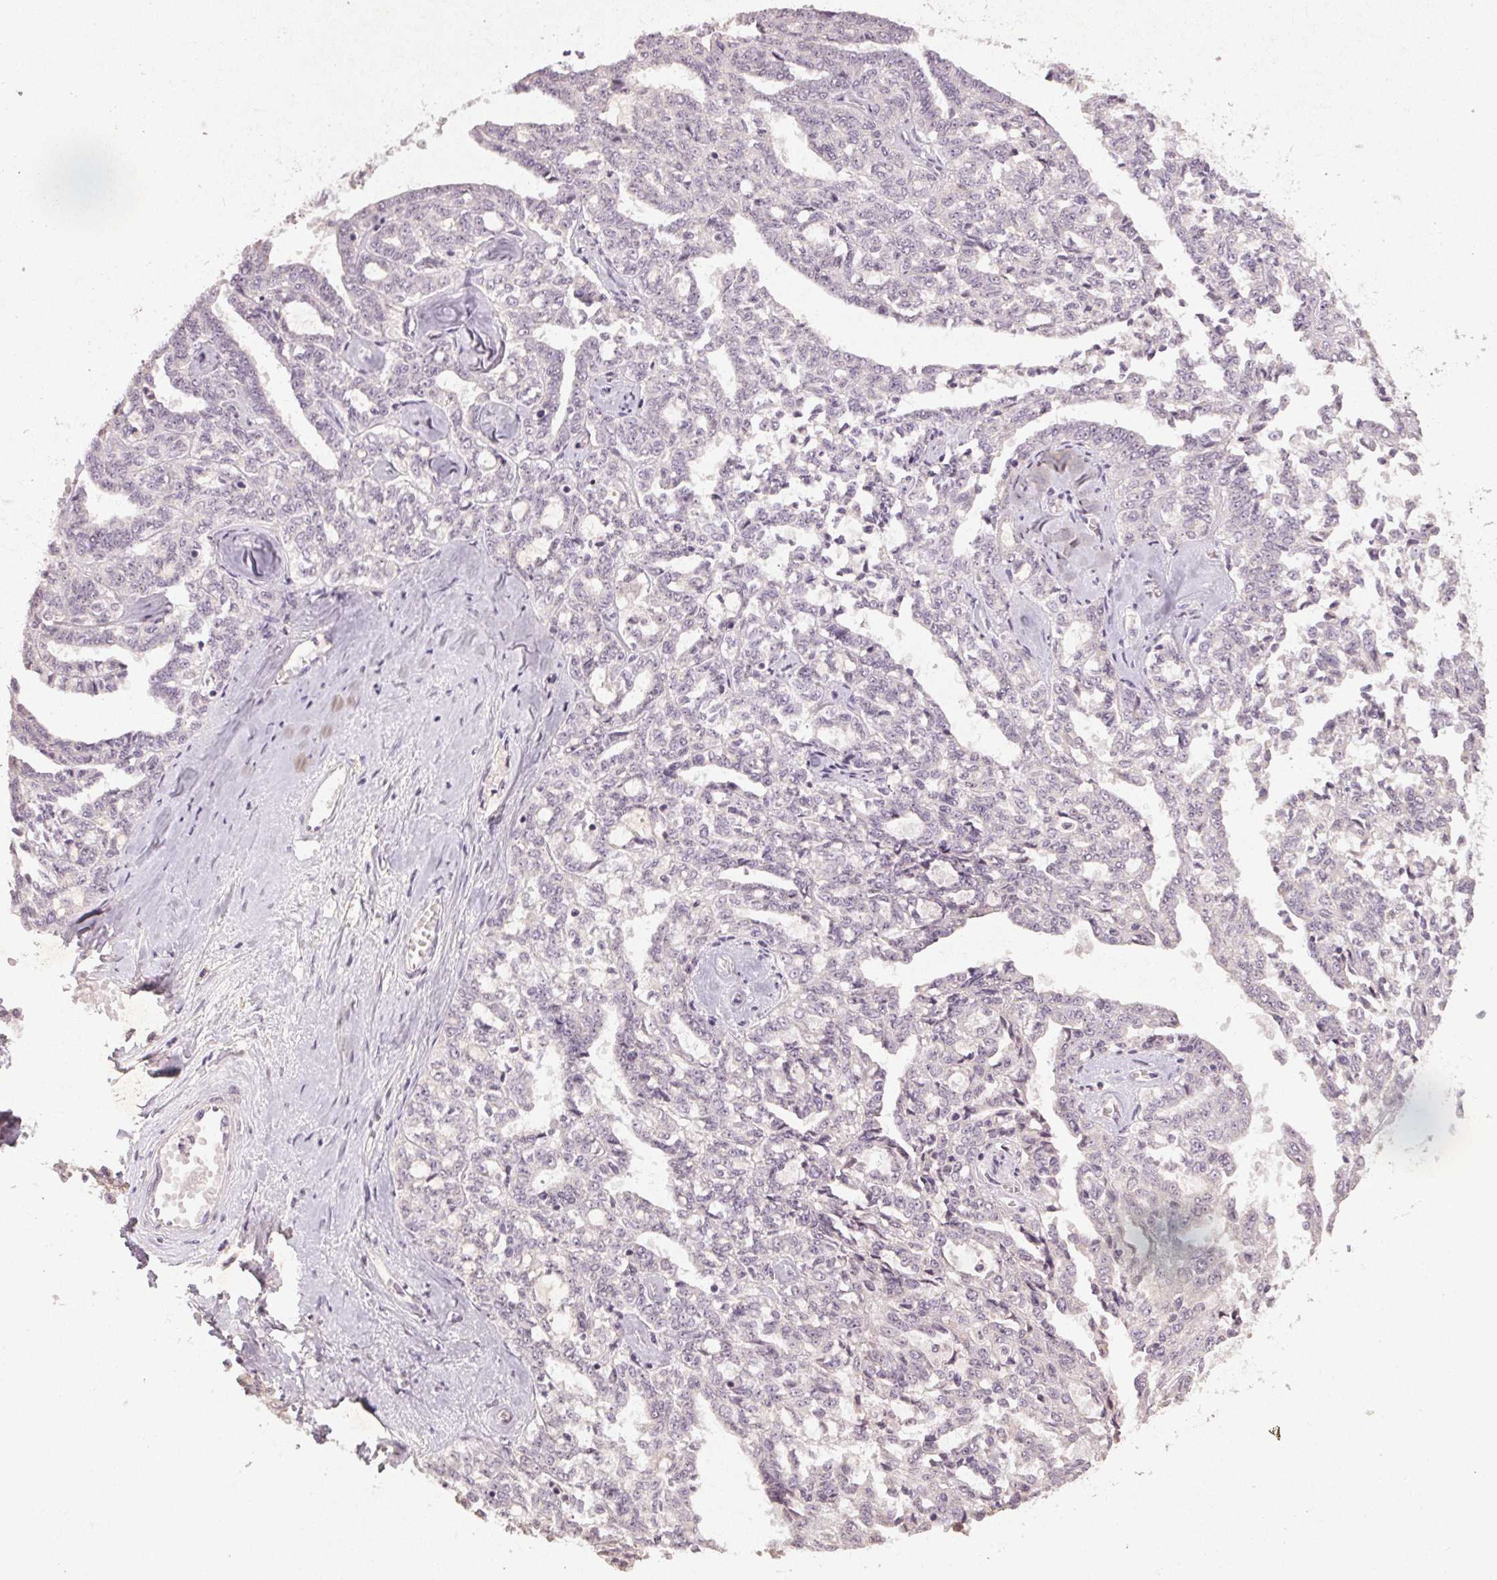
{"staining": {"intensity": "negative", "quantity": "none", "location": "none"}, "tissue": "ovarian cancer", "cell_type": "Tumor cells", "image_type": "cancer", "snomed": [{"axis": "morphology", "description": "Cystadenocarcinoma, serous, NOS"}, {"axis": "topography", "description": "Ovary"}], "caption": "Micrograph shows no protein positivity in tumor cells of ovarian cancer tissue.", "gene": "KLRC3", "patient": {"sex": "female", "age": 71}}